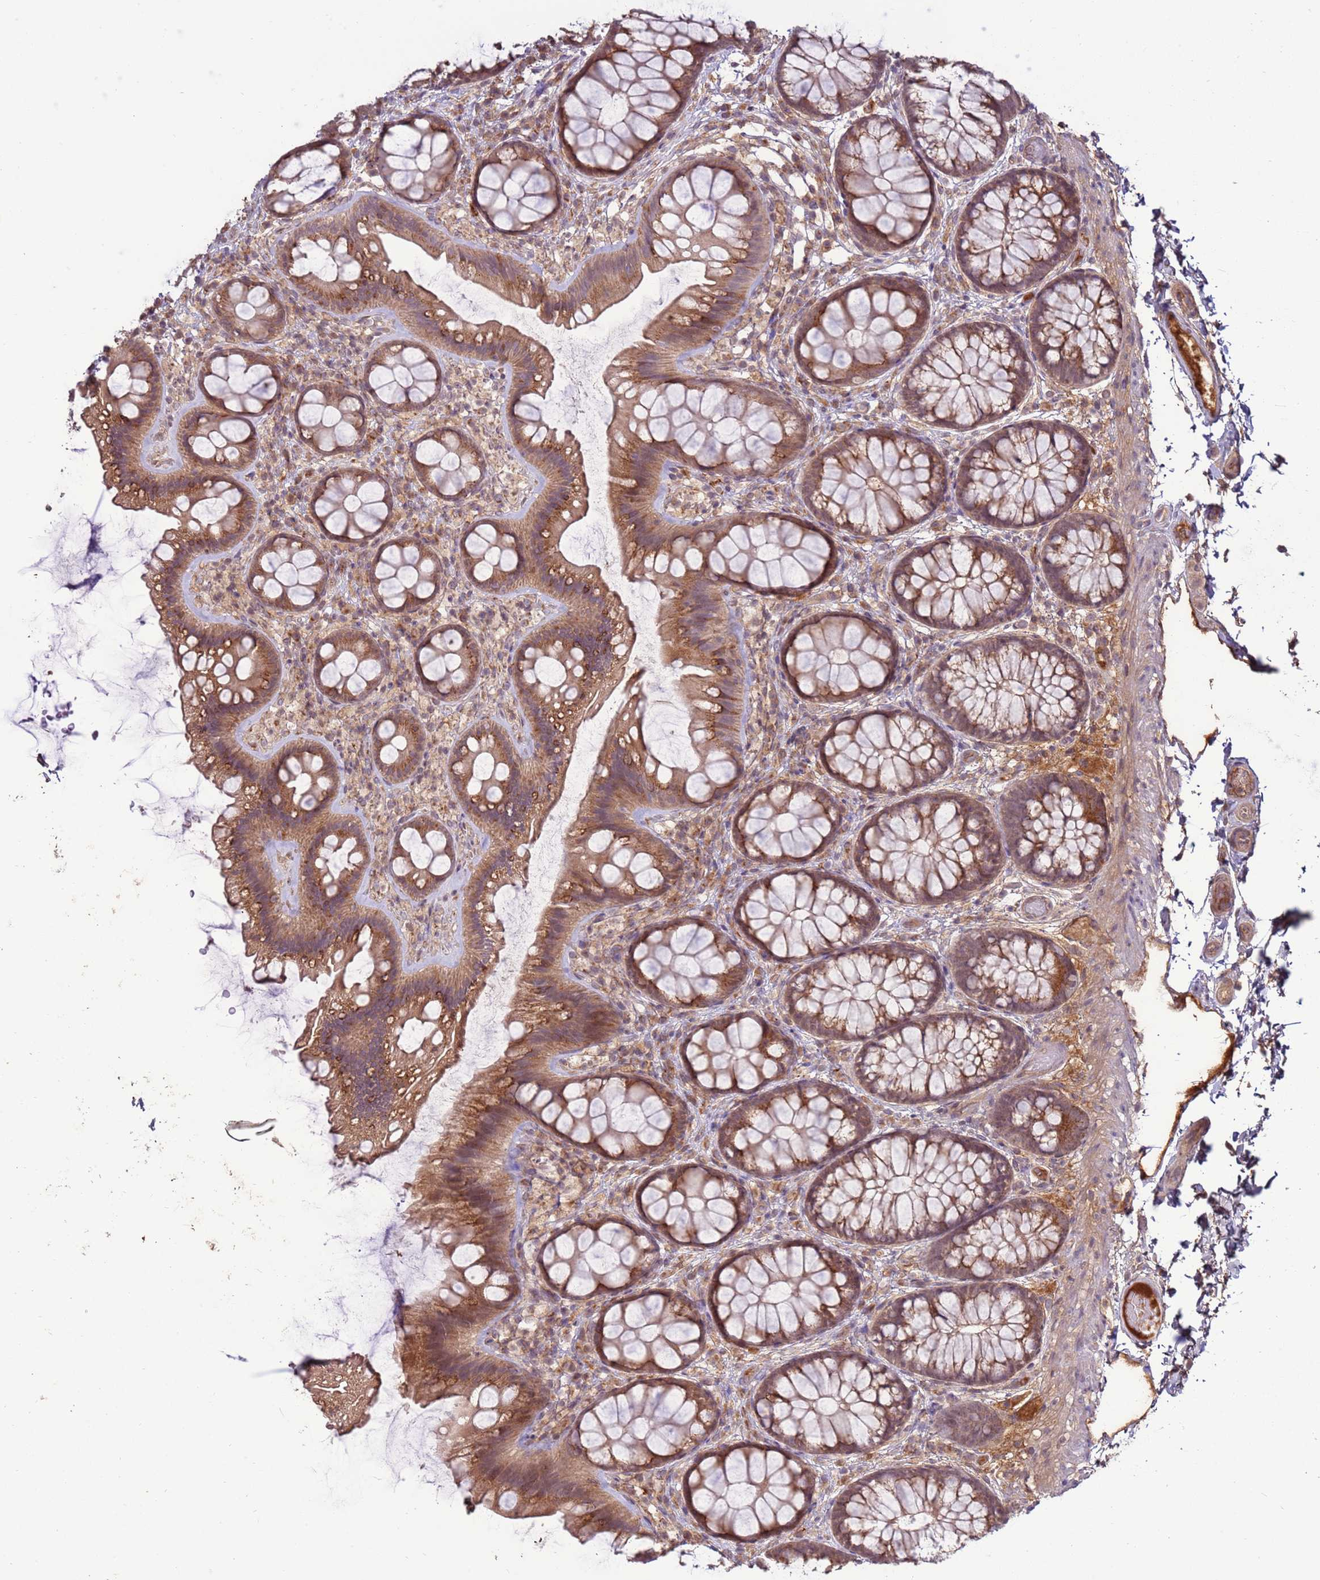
{"staining": {"intensity": "moderate", "quantity": ">75%", "location": "cytoplasmic/membranous"}, "tissue": "colon", "cell_type": "Endothelial cells", "image_type": "normal", "snomed": [{"axis": "morphology", "description": "Normal tissue, NOS"}, {"axis": "topography", "description": "Colon"}], "caption": "An immunohistochemistry micrograph of unremarkable tissue is shown. Protein staining in brown shows moderate cytoplasmic/membranous positivity in colon within endothelial cells. (DAB (3,3'-diaminobenzidine) IHC, brown staining for protein, blue staining for nuclei).", "gene": "ZNF624", "patient": {"sex": "male", "age": 46}}